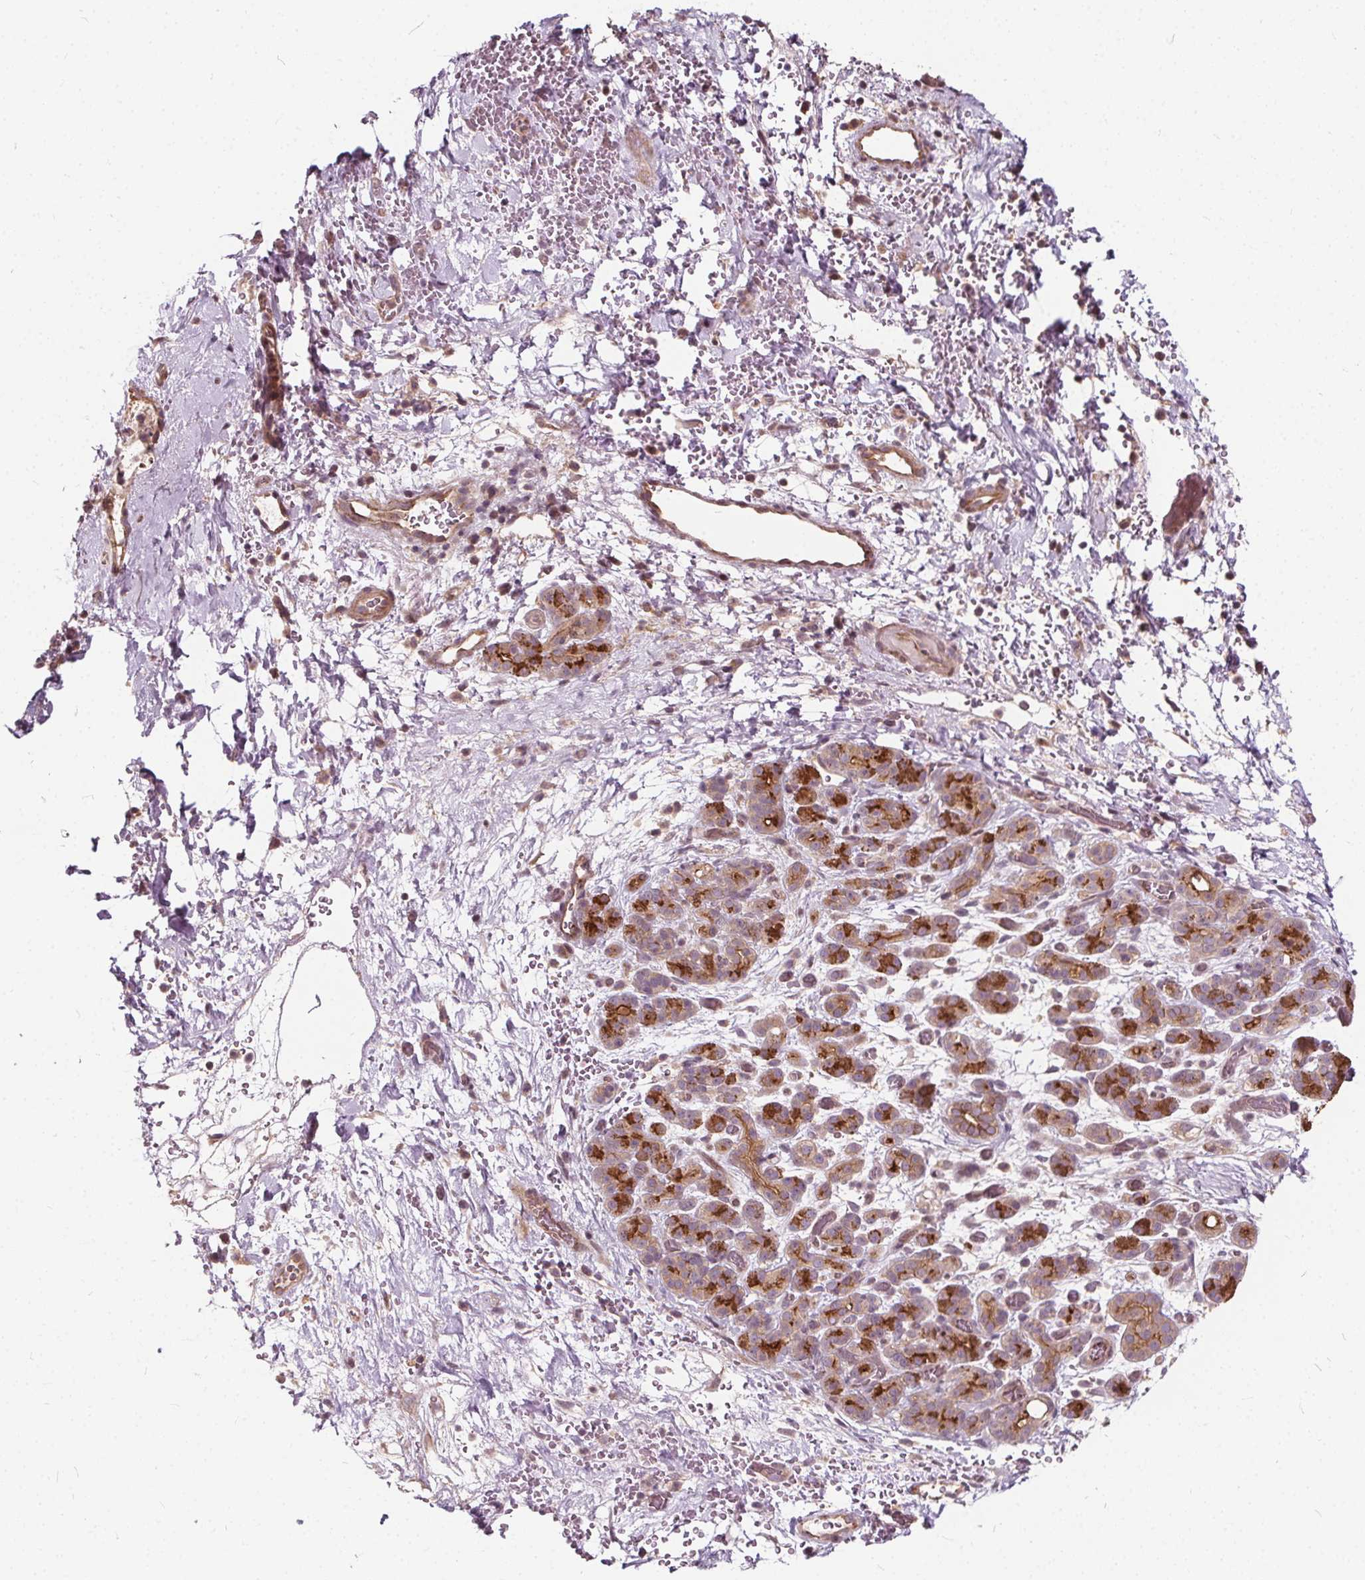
{"staining": {"intensity": "moderate", "quantity": ">75%", "location": "cytoplasmic/membranous"}, "tissue": "pancreatic cancer", "cell_type": "Tumor cells", "image_type": "cancer", "snomed": [{"axis": "morphology", "description": "Adenocarcinoma, NOS"}, {"axis": "topography", "description": "Pancreas"}], "caption": "Pancreatic adenocarcinoma was stained to show a protein in brown. There is medium levels of moderate cytoplasmic/membranous staining in approximately >75% of tumor cells. (DAB (3,3'-diaminobenzidine) = brown stain, brightfield microscopy at high magnification).", "gene": "INPP5E", "patient": {"sex": "male", "age": 44}}